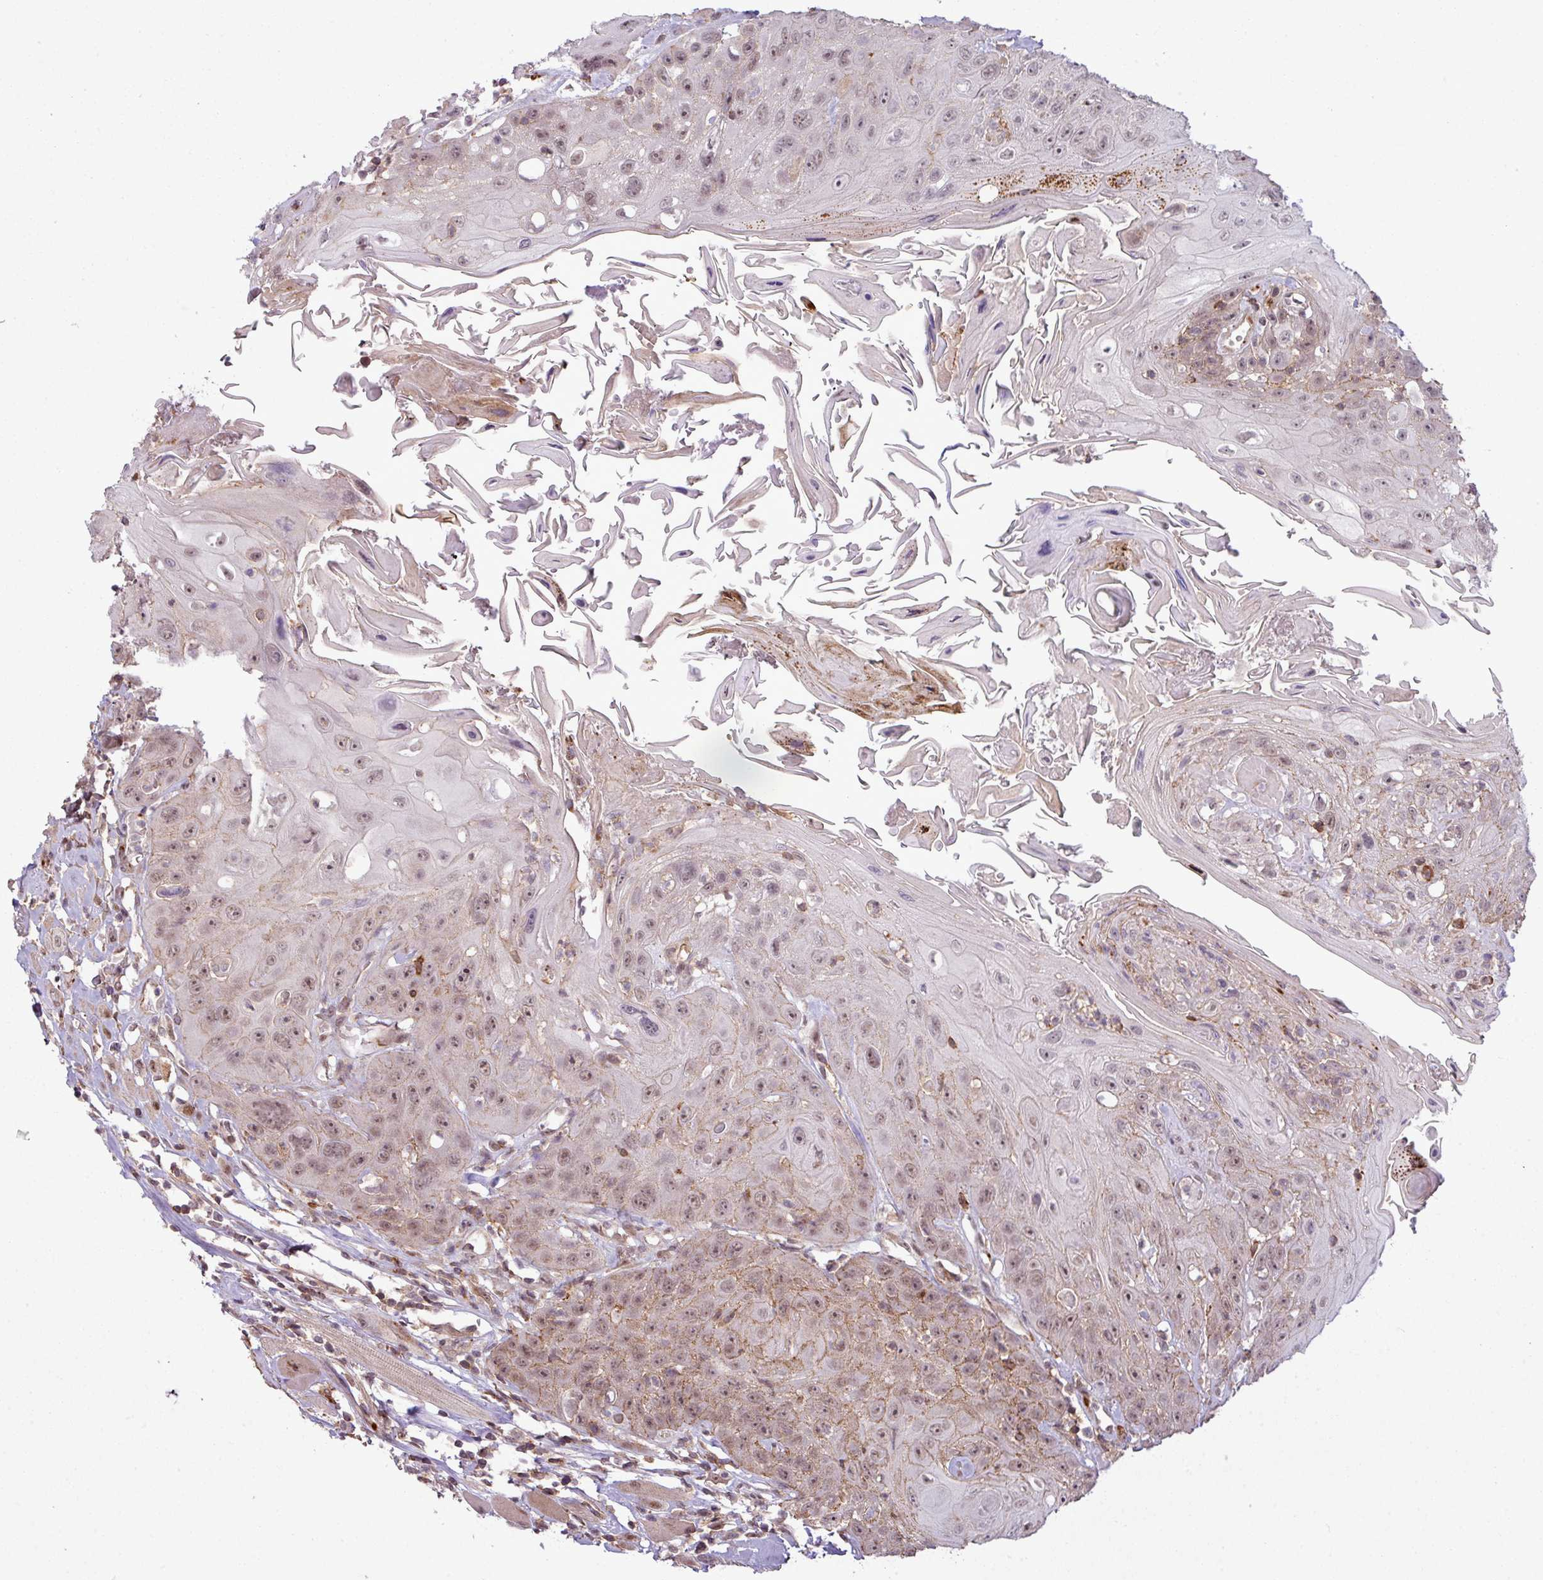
{"staining": {"intensity": "weak", "quantity": ">75%", "location": "nuclear"}, "tissue": "head and neck cancer", "cell_type": "Tumor cells", "image_type": "cancer", "snomed": [{"axis": "morphology", "description": "Squamous cell carcinoma, NOS"}, {"axis": "topography", "description": "Head-Neck"}], "caption": "Human head and neck squamous cell carcinoma stained with a brown dye reveals weak nuclear positive staining in approximately >75% of tumor cells.", "gene": "ZC2HC1C", "patient": {"sex": "female", "age": 59}}